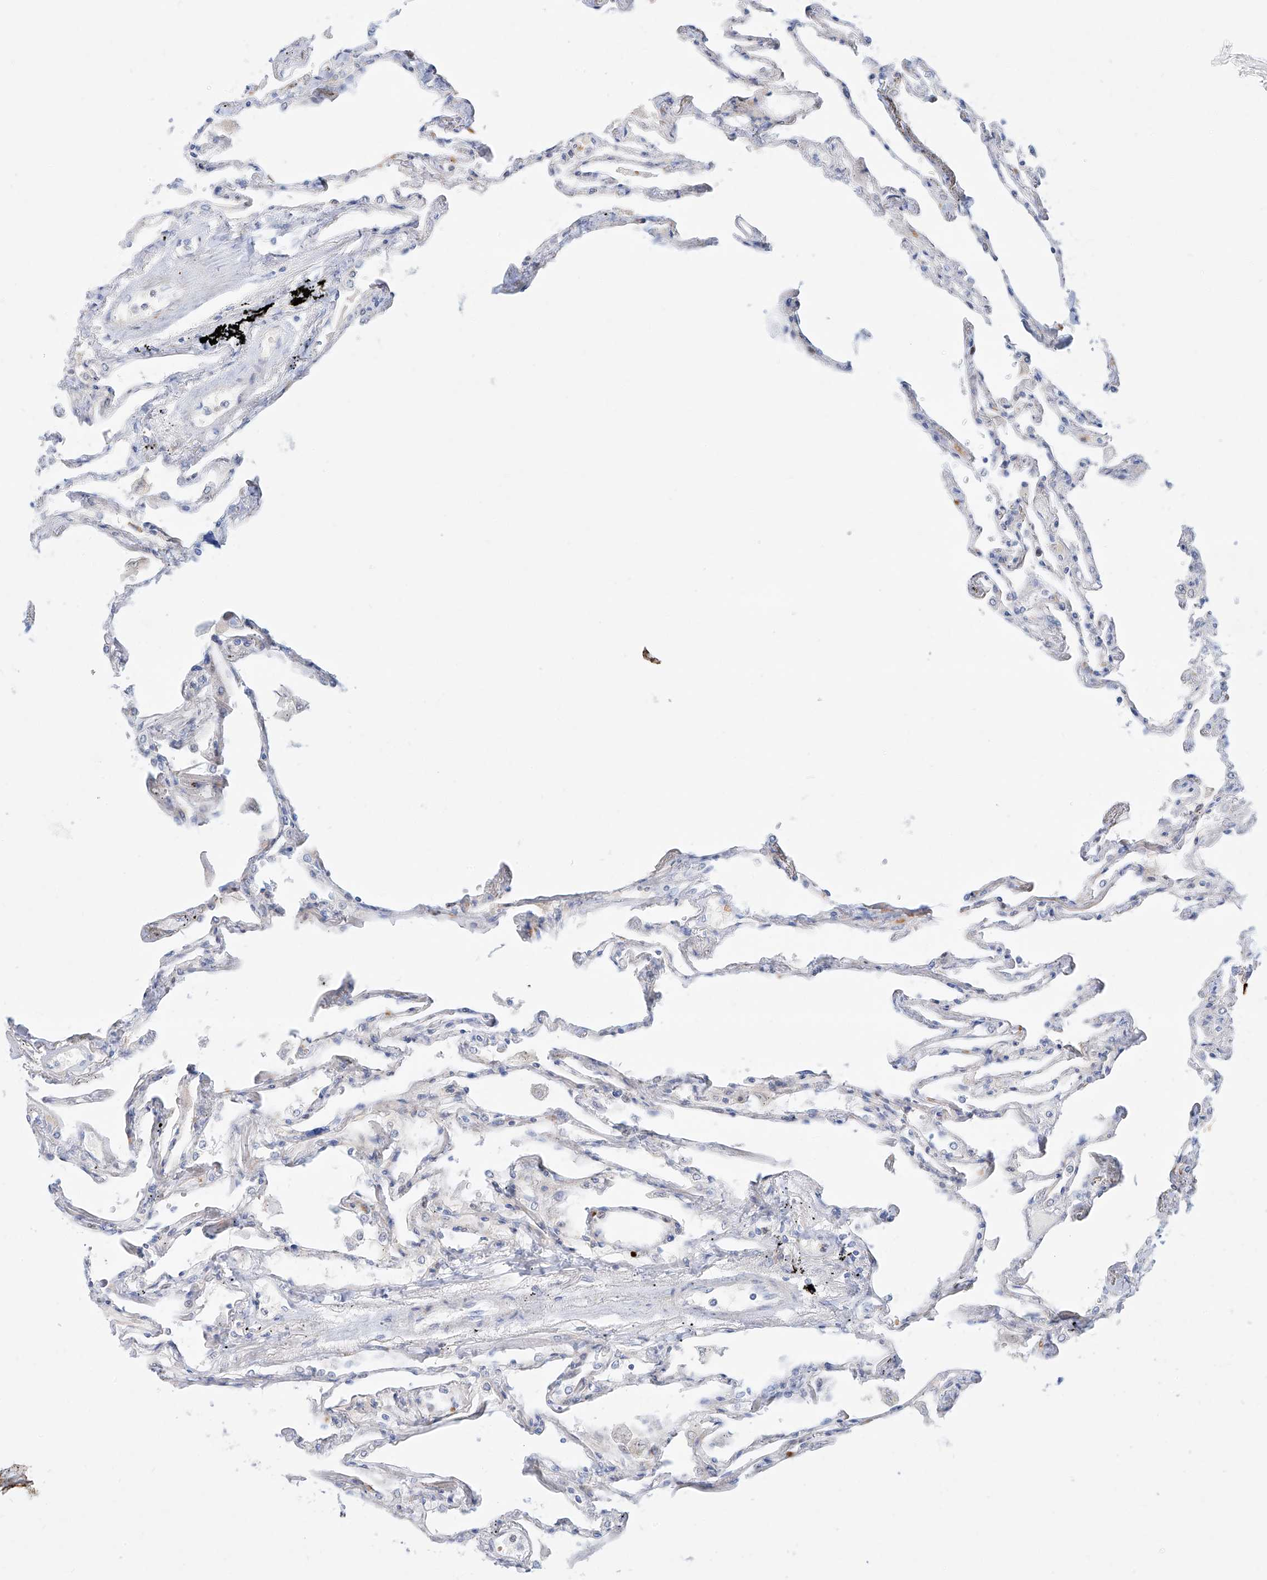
{"staining": {"intensity": "negative", "quantity": "none", "location": "none"}, "tissue": "lung", "cell_type": "Alveolar cells", "image_type": "normal", "snomed": [{"axis": "morphology", "description": "Normal tissue, NOS"}, {"axis": "topography", "description": "Lung"}], "caption": "Alveolar cells show no significant expression in normal lung. The staining is performed using DAB brown chromogen with nuclei counter-stained in using hematoxylin.", "gene": "SNU13", "patient": {"sex": "female", "age": 67}}